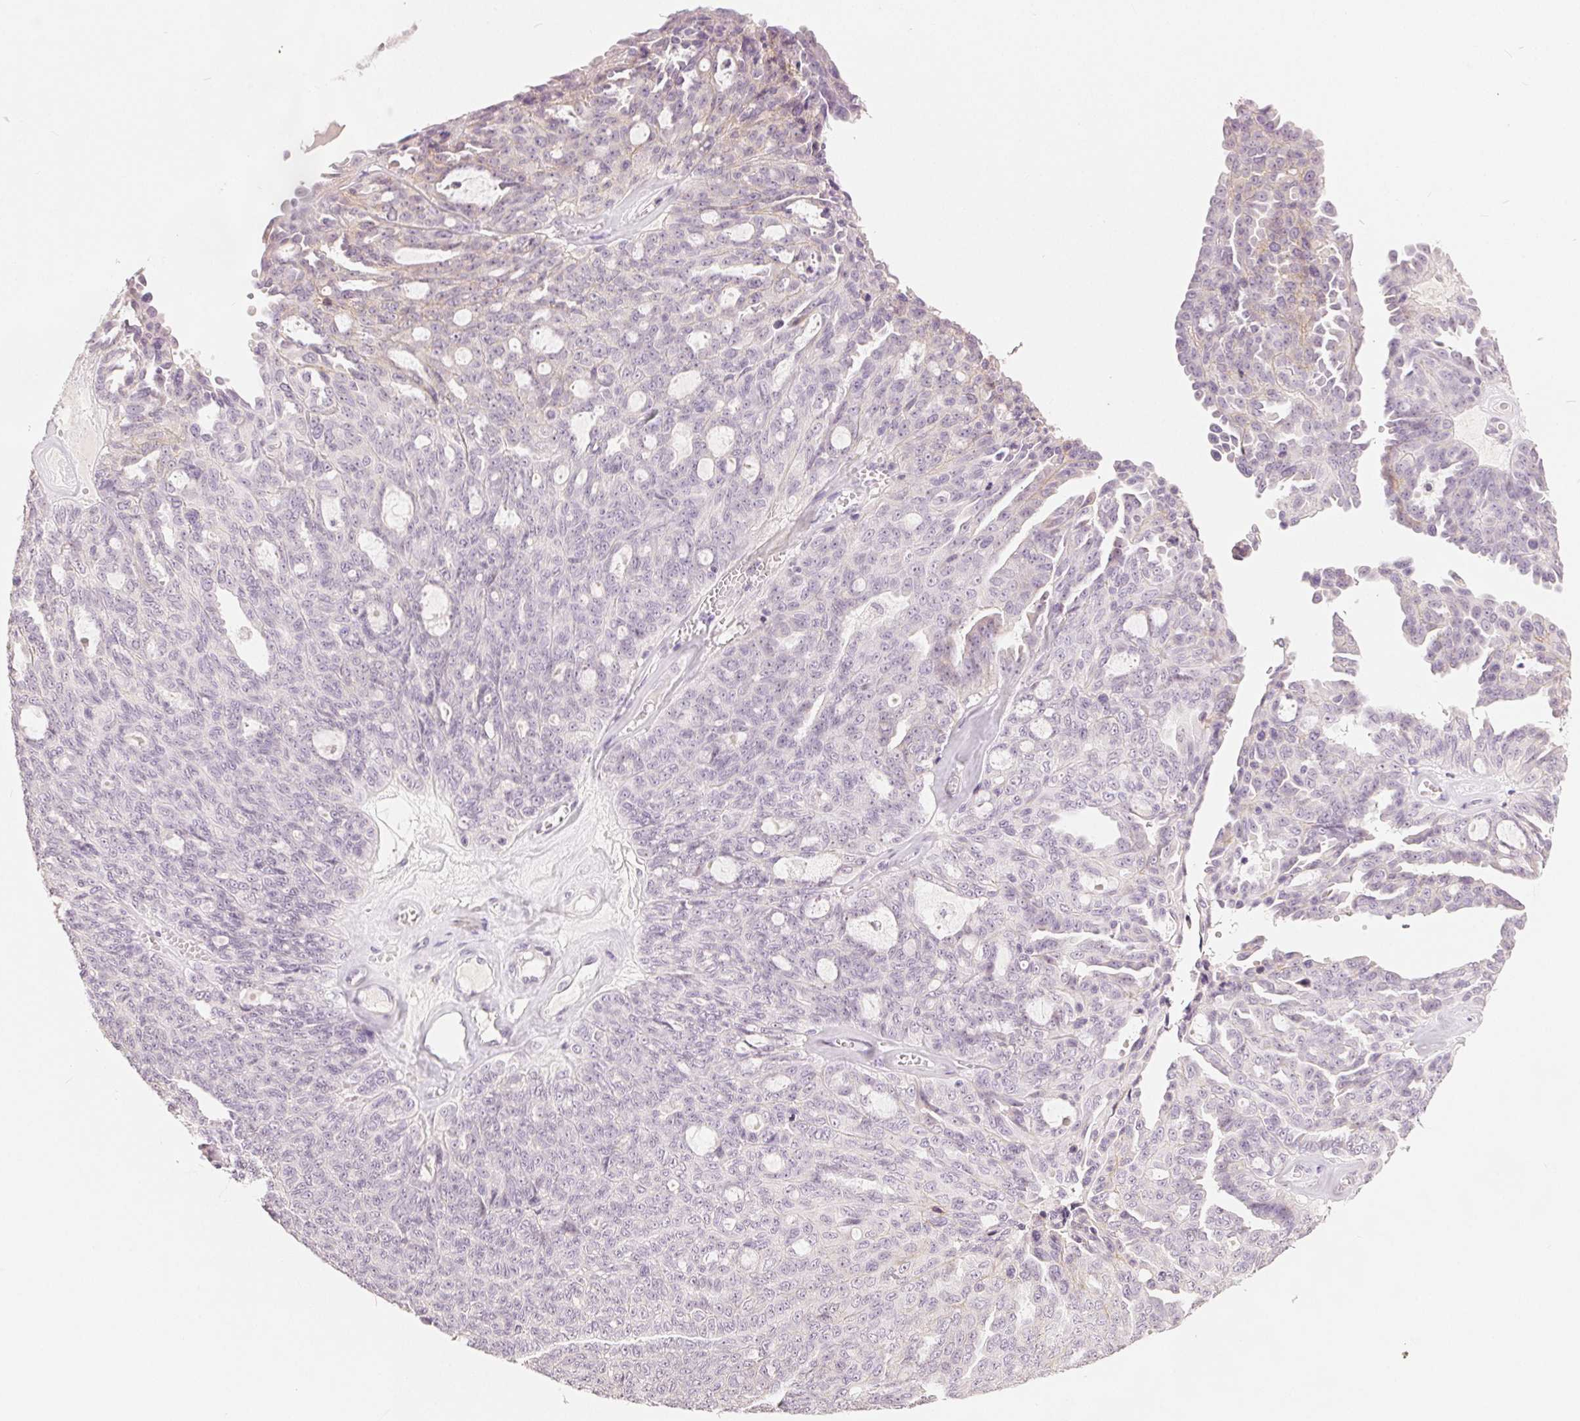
{"staining": {"intensity": "negative", "quantity": "none", "location": "none"}, "tissue": "ovarian cancer", "cell_type": "Tumor cells", "image_type": "cancer", "snomed": [{"axis": "morphology", "description": "Cystadenocarcinoma, serous, NOS"}, {"axis": "topography", "description": "Ovary"}], "caption": "DAB (3,3'-diaminobenzidine) immunohistochemical staining of ovarian serous cystadenocarcinoma displays no significant expression in tumor cells.", "gene": "CA12", "patient": {"sex": "female", "age": 71}}